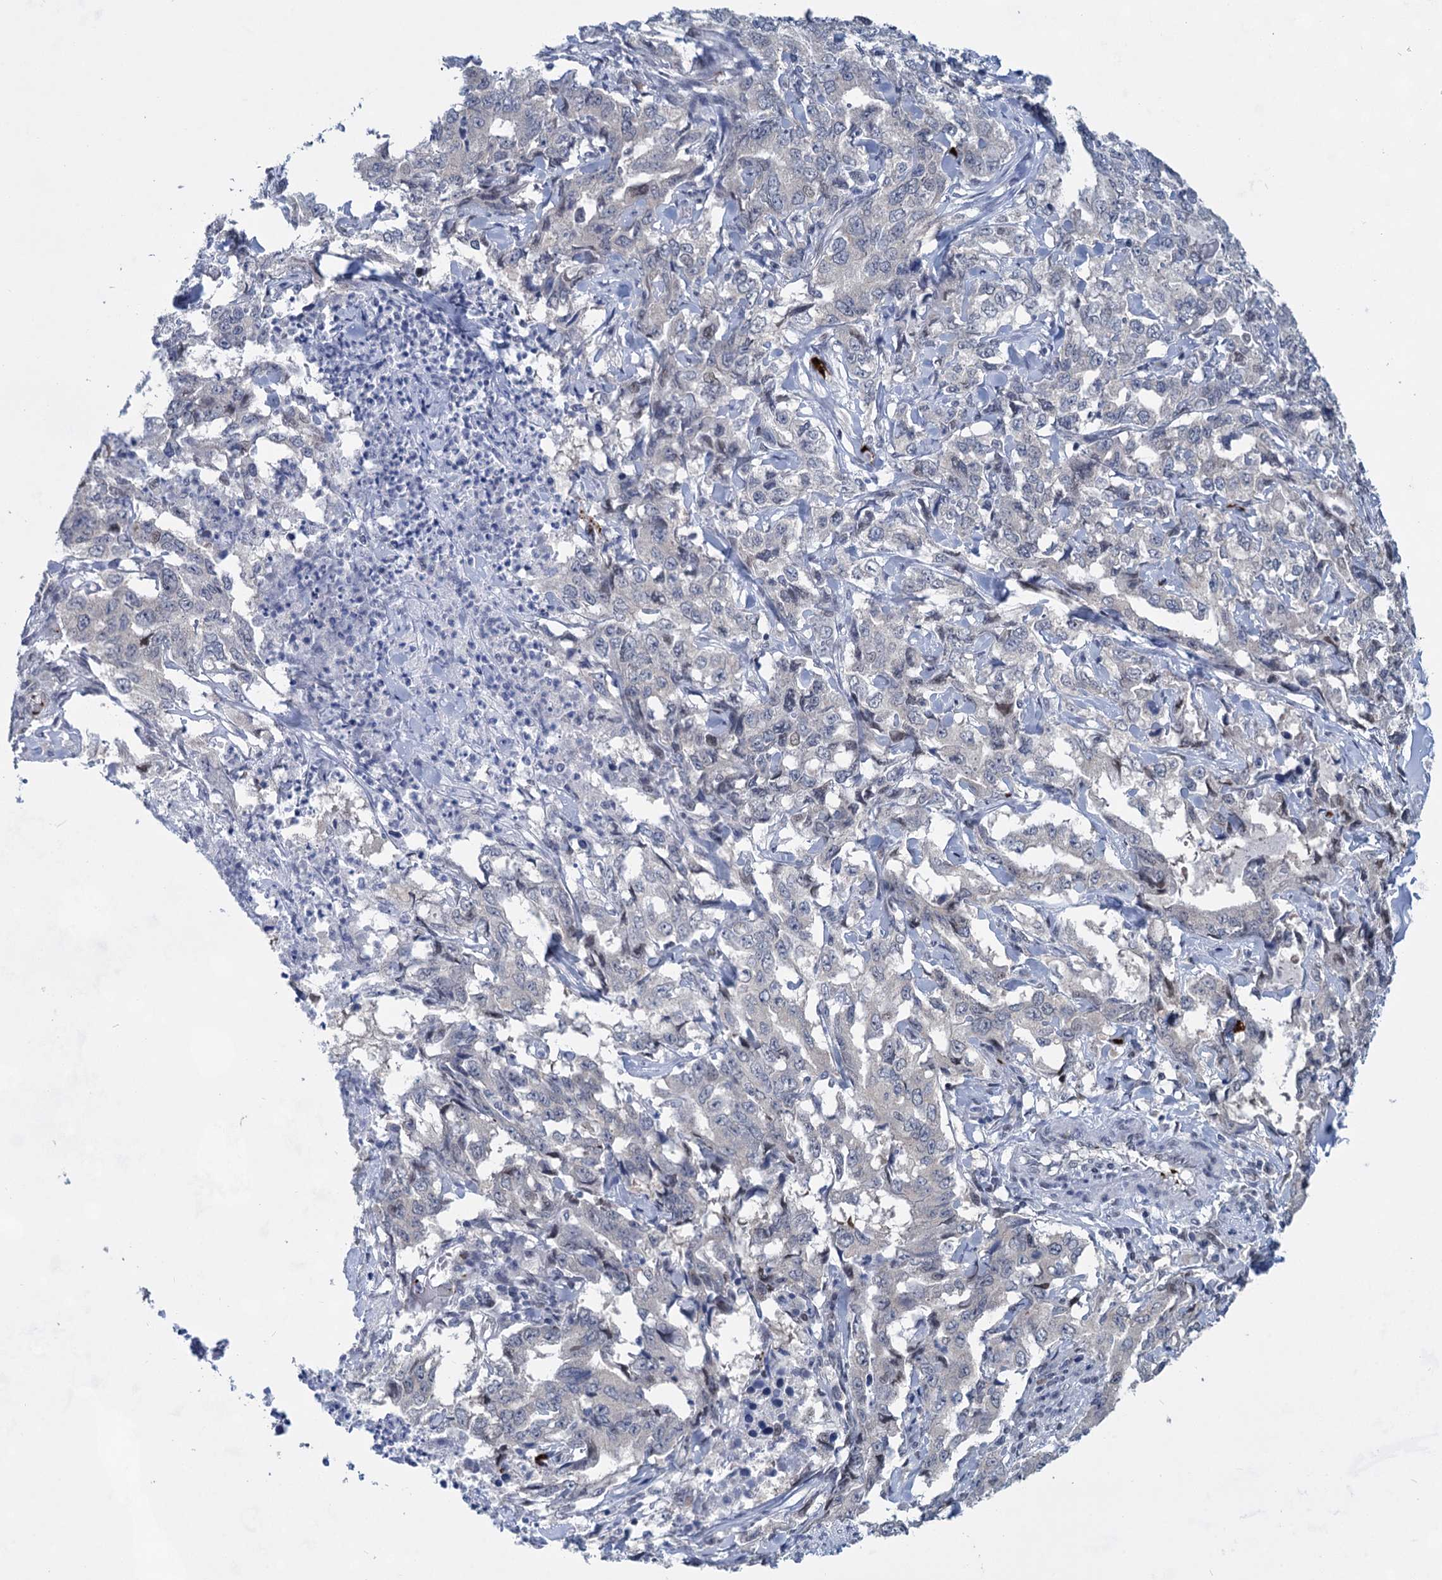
{"staining": {"intensity": "negative", "quantity": "none", "location": "none"}, "tissue": "lung cancer", "cell_type": "Tumor cells", "image_type": "cancer", "snomed": [{"axis": "morphology", "description": "Adenocarcinoma, NOS"}, {"axis": "topography", "description": "Lung"}], "caption": "The immunohistochemistry (IHC) micrograph has no significant staining in tumor cells of lung cancer tissue.", "gene": "MON2", "patient": {"sex": "female", "age": 51}}